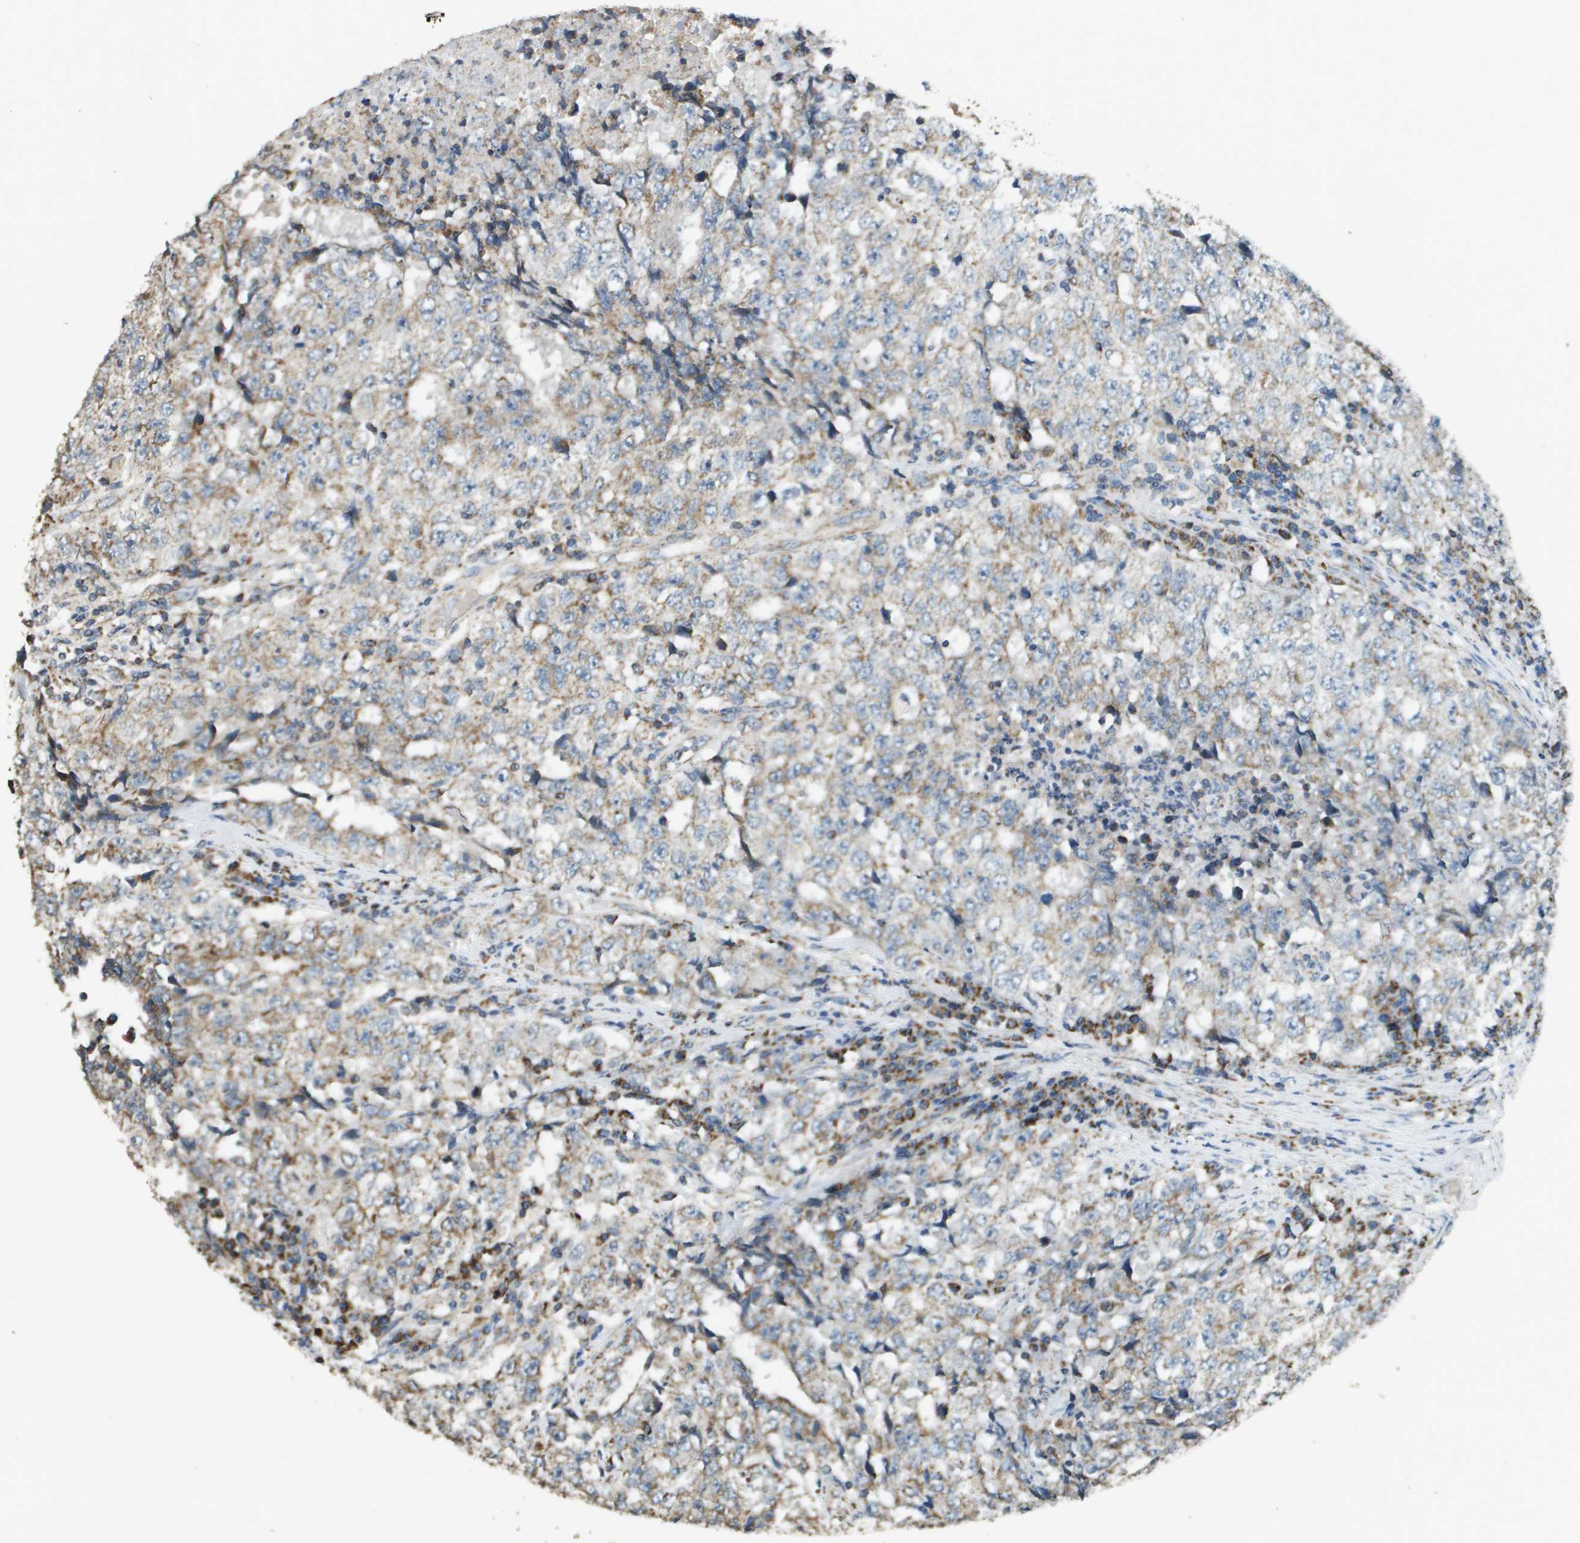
{"staining": {"intensity": "moderate", "quantity": "25%-75%", "location": "cytoplasmic/membranous"}, "tissue": "testis cancer", "cell_type": "Tumor cells", "image_type": "cancer", "snomed": [{"axis": "morphology", "description": "Necrosis, NOS"}, {"axis": "morphology", "description": "Carcinoma, Embryonal, NOS"}, {"axis": "topography", "description": "Testis"}], "caption": "There is medium levels of moderate cytoplasmic/membranous staining in tumor cells of testis embryonal carcinoma, as demonstrated by immunohistochemical staining (brown color).", "gene": "FH", "patient": {"sex": "male", "age": 19}}